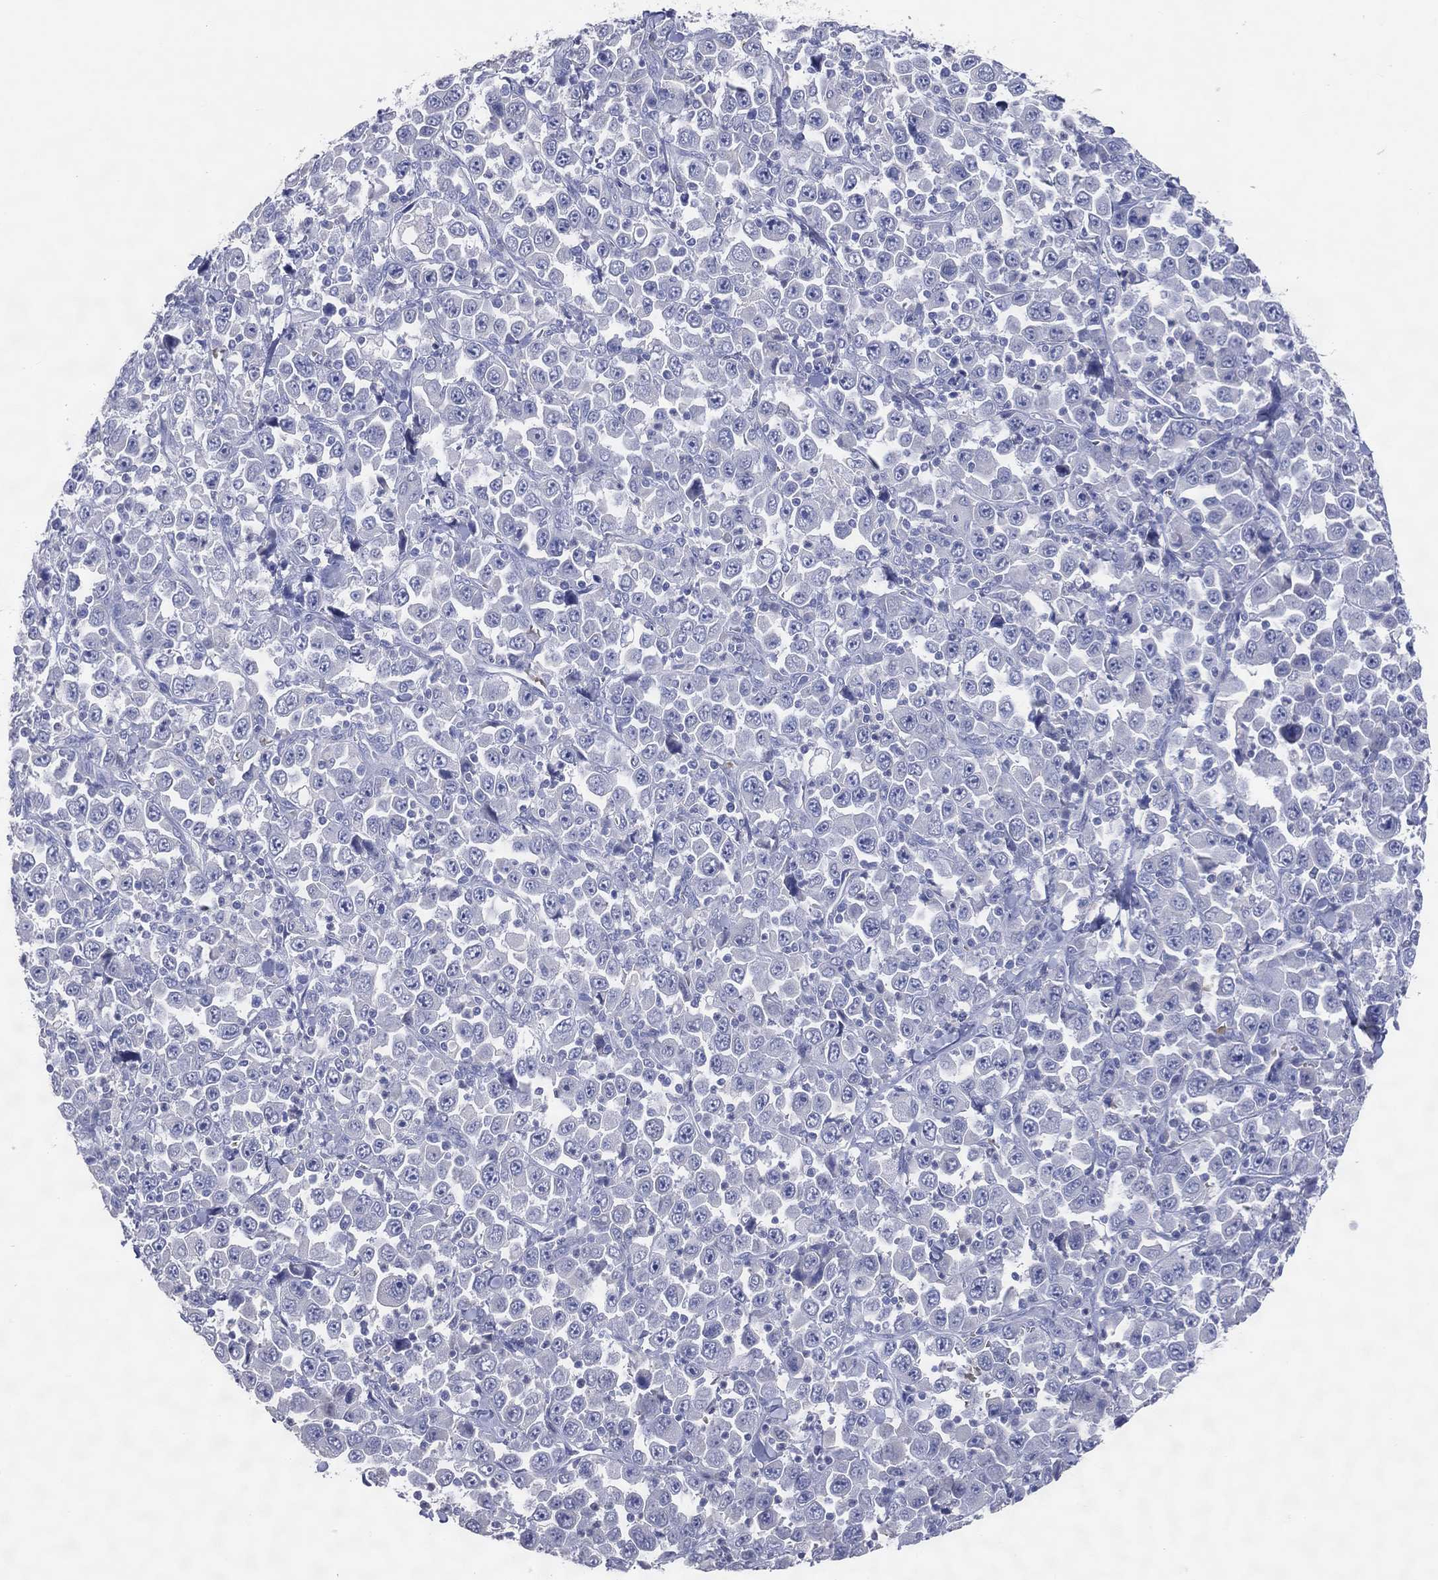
{"staining": {"intensity": "negative", "quantity": "none", "location": "none"}, "tissue": "stomach cancer", "cell_type": "Tumor cells", "image_type": "cancer", "snomed": [{"axis": "morphology", "description": "Normal tissue, NOS"}, {"axis": "morphology", "description": "Adenocarcinoma, NOS"}, {"axis": "topography", "description": "Stomach, upper"}, {"axis": "topography", "description": "Stomach"}], "caption": "Immunohistochemistry (IHC) of stomach adenocarcinoma exhibits no expression in tumor cells.", "gene": "DNAH6", "patient": {"sex": "male", "age": 59}}